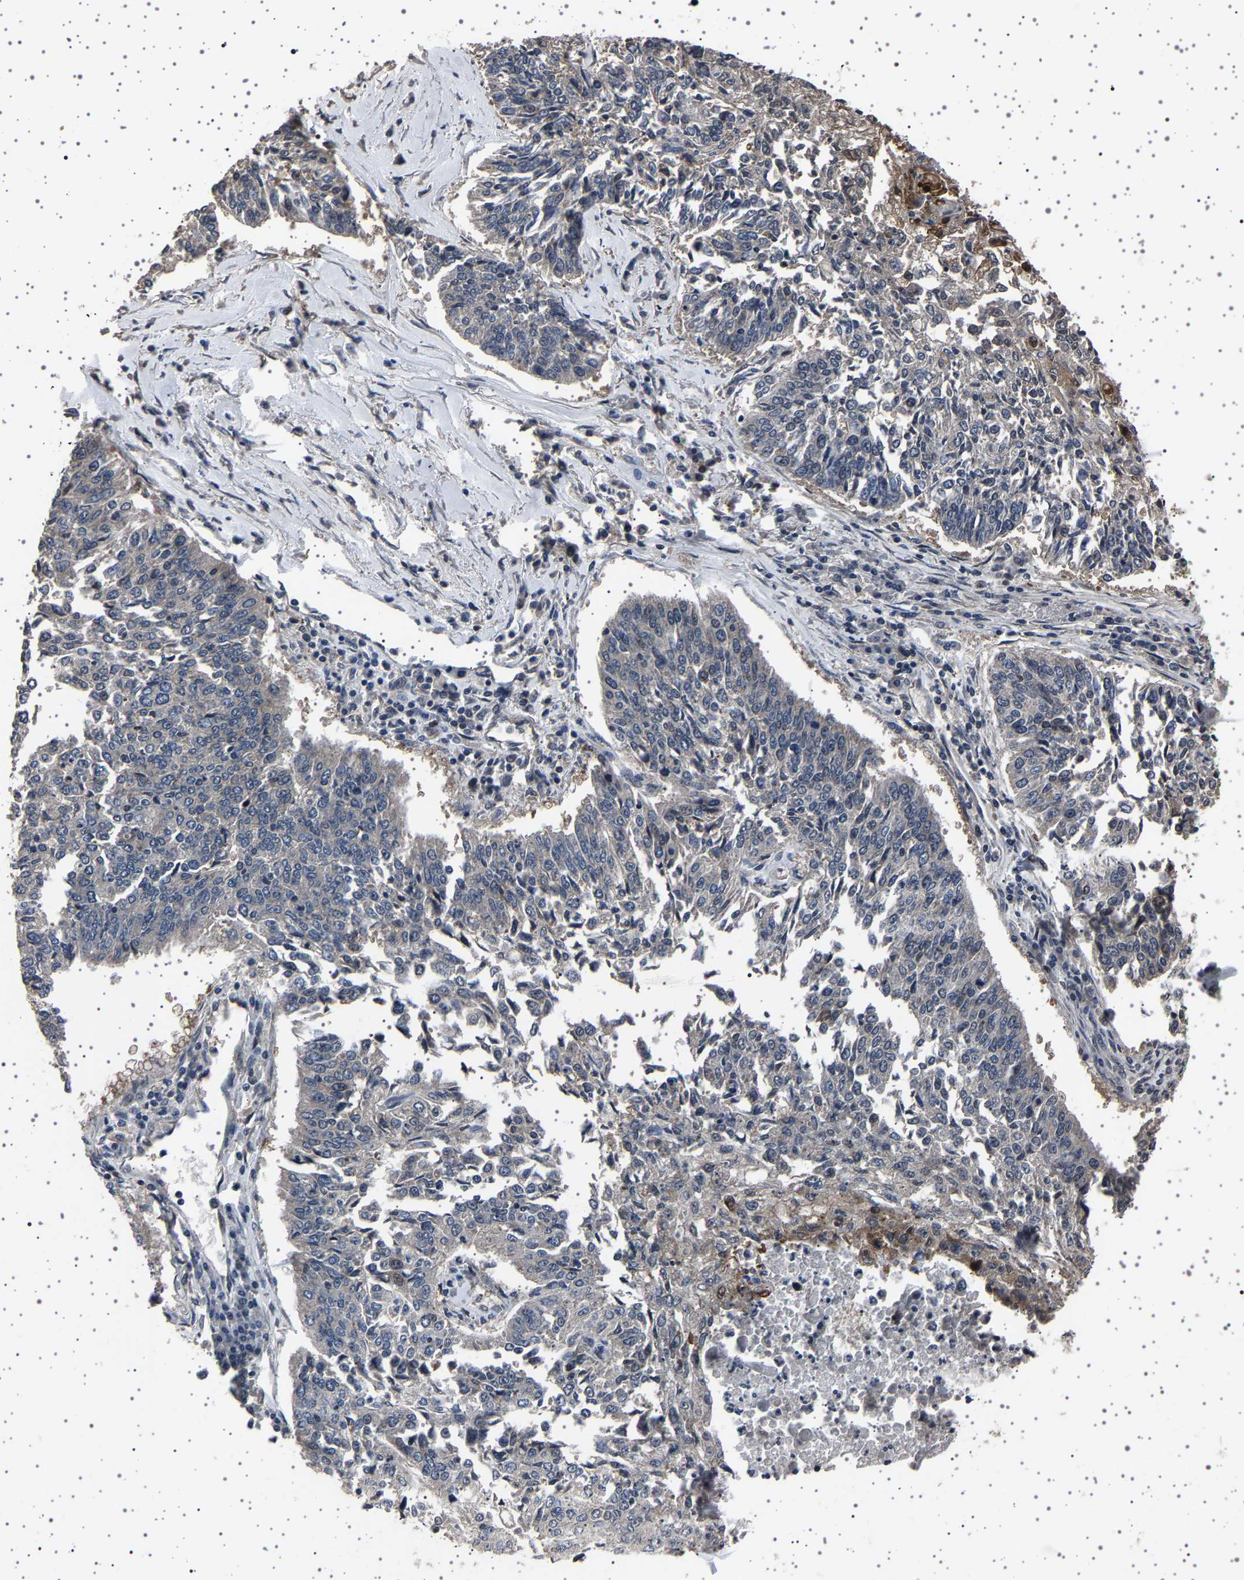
{"staining": {"intensity": "negative", "quantity": "none", "location": "none"}, "tissue": "lung cancer", "cell_type": "Tumor cells", "image_type": "cancer", "snomed": [{"axis": "morphology", "description": "Normal tissue, NOS"}, {"axis": "morphology", "description": "Squamous cell carcinoma, NOS"}, {"axis": "topography", "description": "Cartilage tissue"}, {"axis": "topography", "description": "Bronchus"}, {"axis": "topography", "description": "Lung"}], "caption": "Human lung cancer (squamous cell carcinoma) stained for a protein using immunohistochemistry demonstrates no positivity in tumor cells.", "gene": "NCKAP1", "patient": {"sex": "female", "age": 49}}